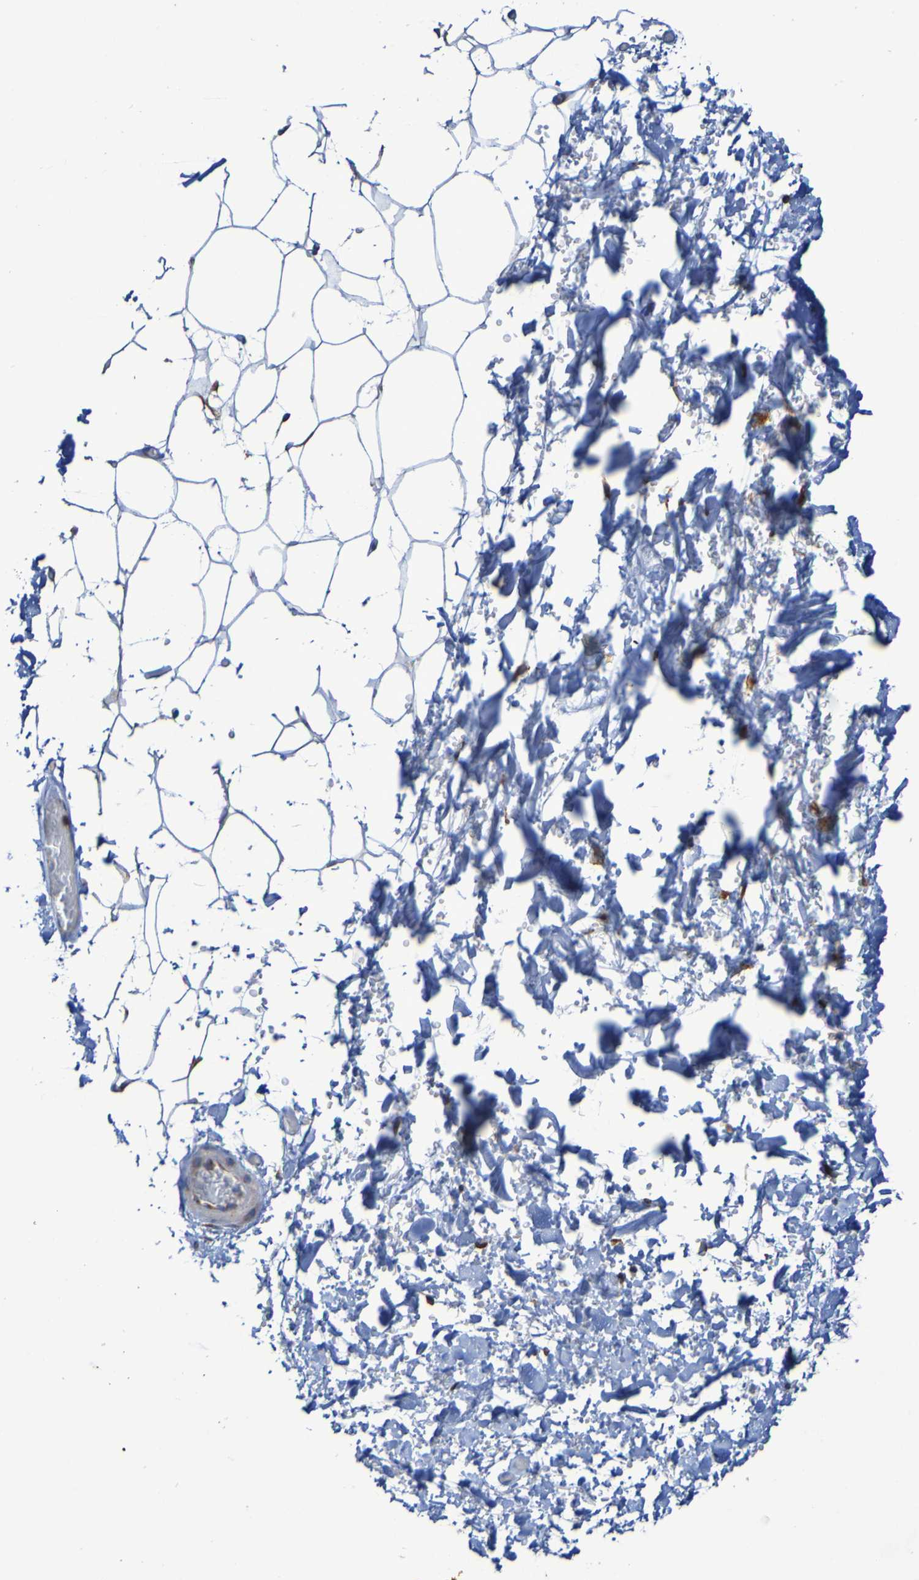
{"staining": {"intensity": "weak", "quantity": "25%-75%", "location": "cytoplasmic/membranous"}, "tissue": "adipose tissue", "cell_type": "Adipocytes", "image_type": "normal", "snomed": [{"axis": "morphology", "description": "Normal tissue, NOS"}, {"axis": "topography", "description": "Soft tissue"}], "caption": "The image shows staining of benign adipose tissue, revealing weak cytoplasmic/membranous protein positivity (brown color) within adipocytes.", "gene": "FKBP3", "patient": {"sex": "male", "age": 72}}